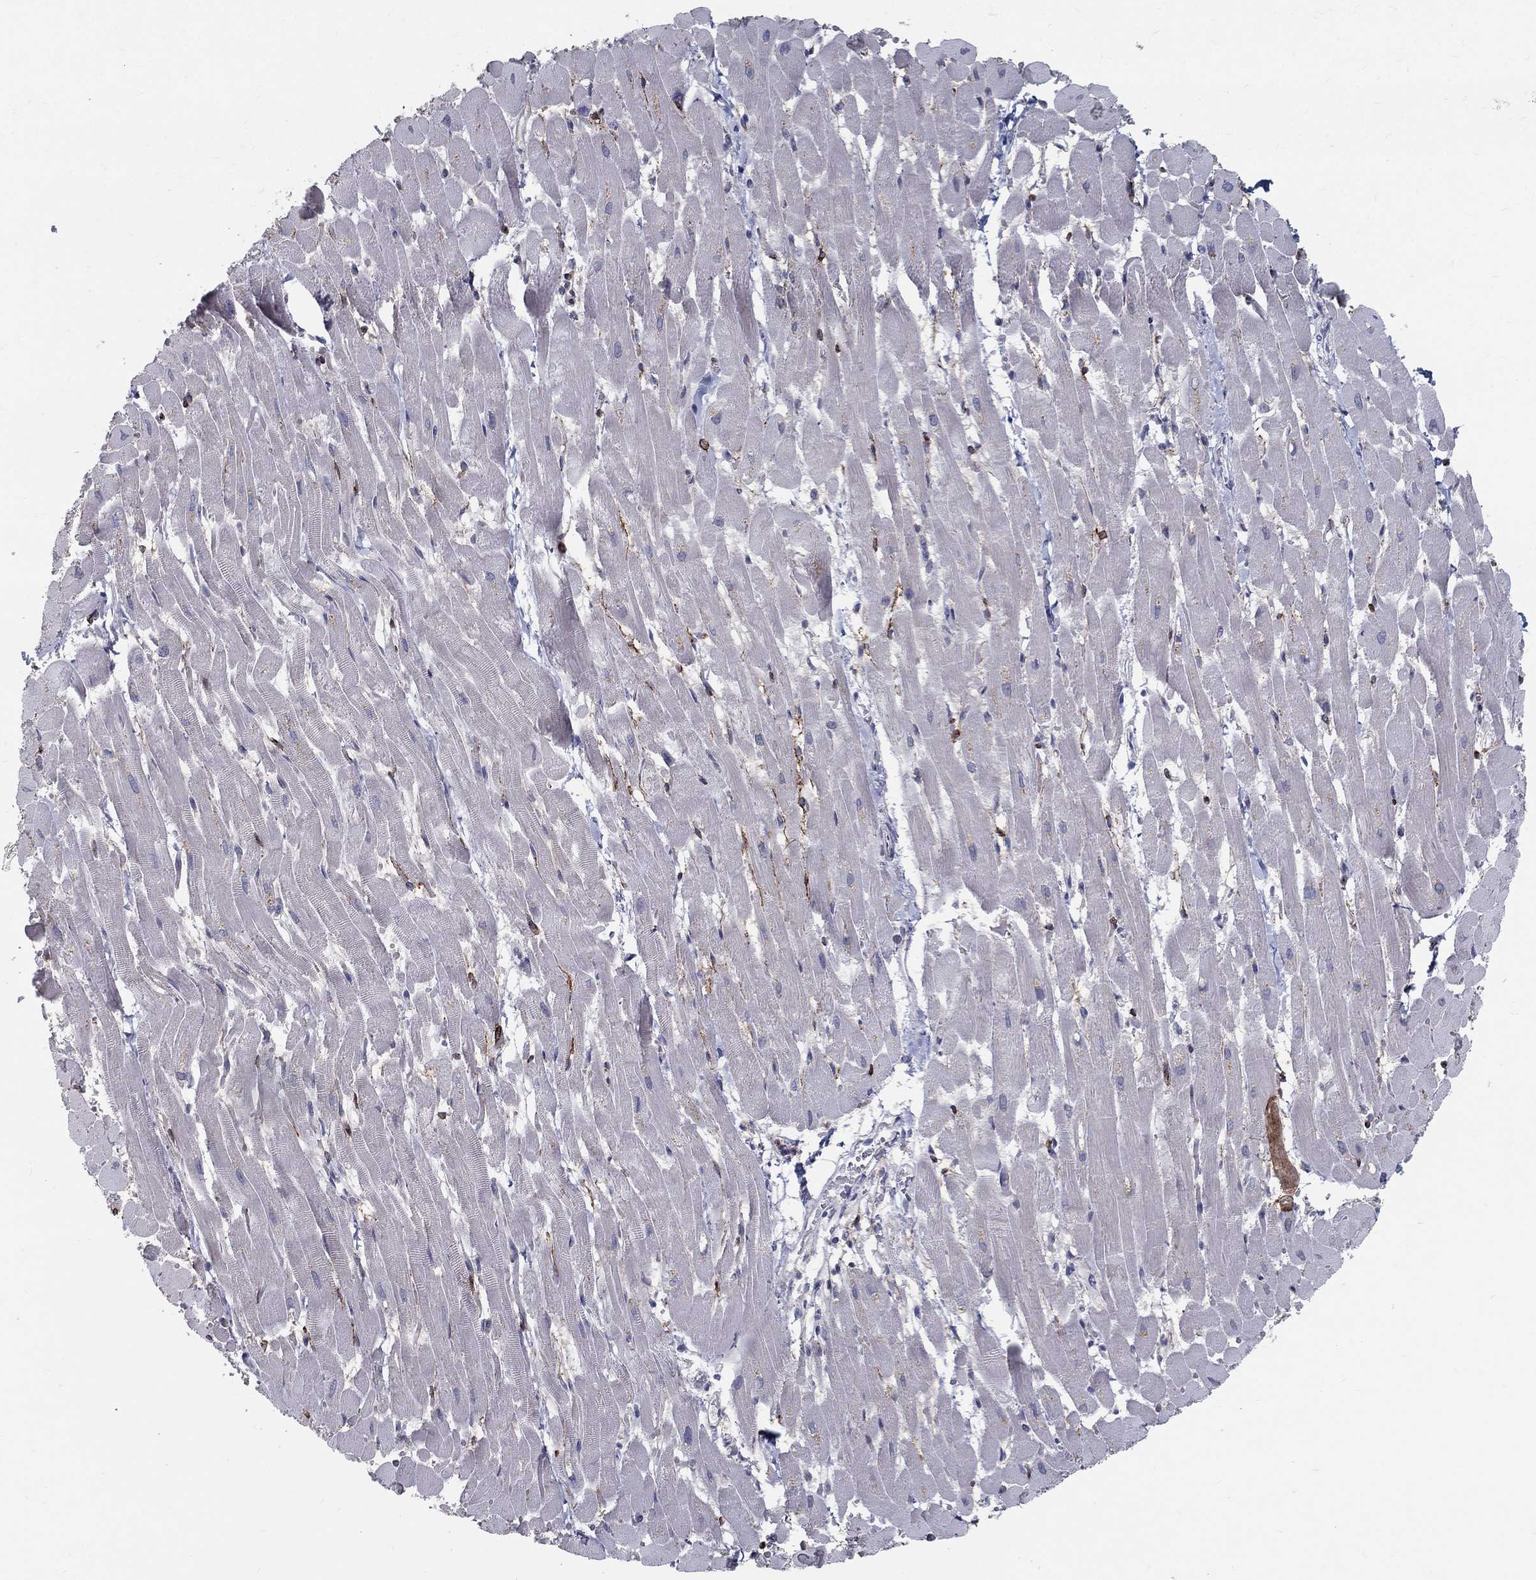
{"staining": {"intensity": "moderate", "quantity": "<25%", "location": "cytoplasmic/membranous"}, "tissue": "heart muscle", "cell_type": "Cardiomyocytes", "image_type": "normal", "snomed": [{"axis": "morphology", "description": "Normal tissue, NOS"}, {"axis": "topography", "description": "Heart"}], "caption": "Immunohistochemical staining of unremarkable human heart muscle displays low levels of moderate cytoplasmic/membranous staining in approximately <25% of cardiomyocytes.", "gene": "ACE2", "patient": {"sex": "male", "age": 37}}